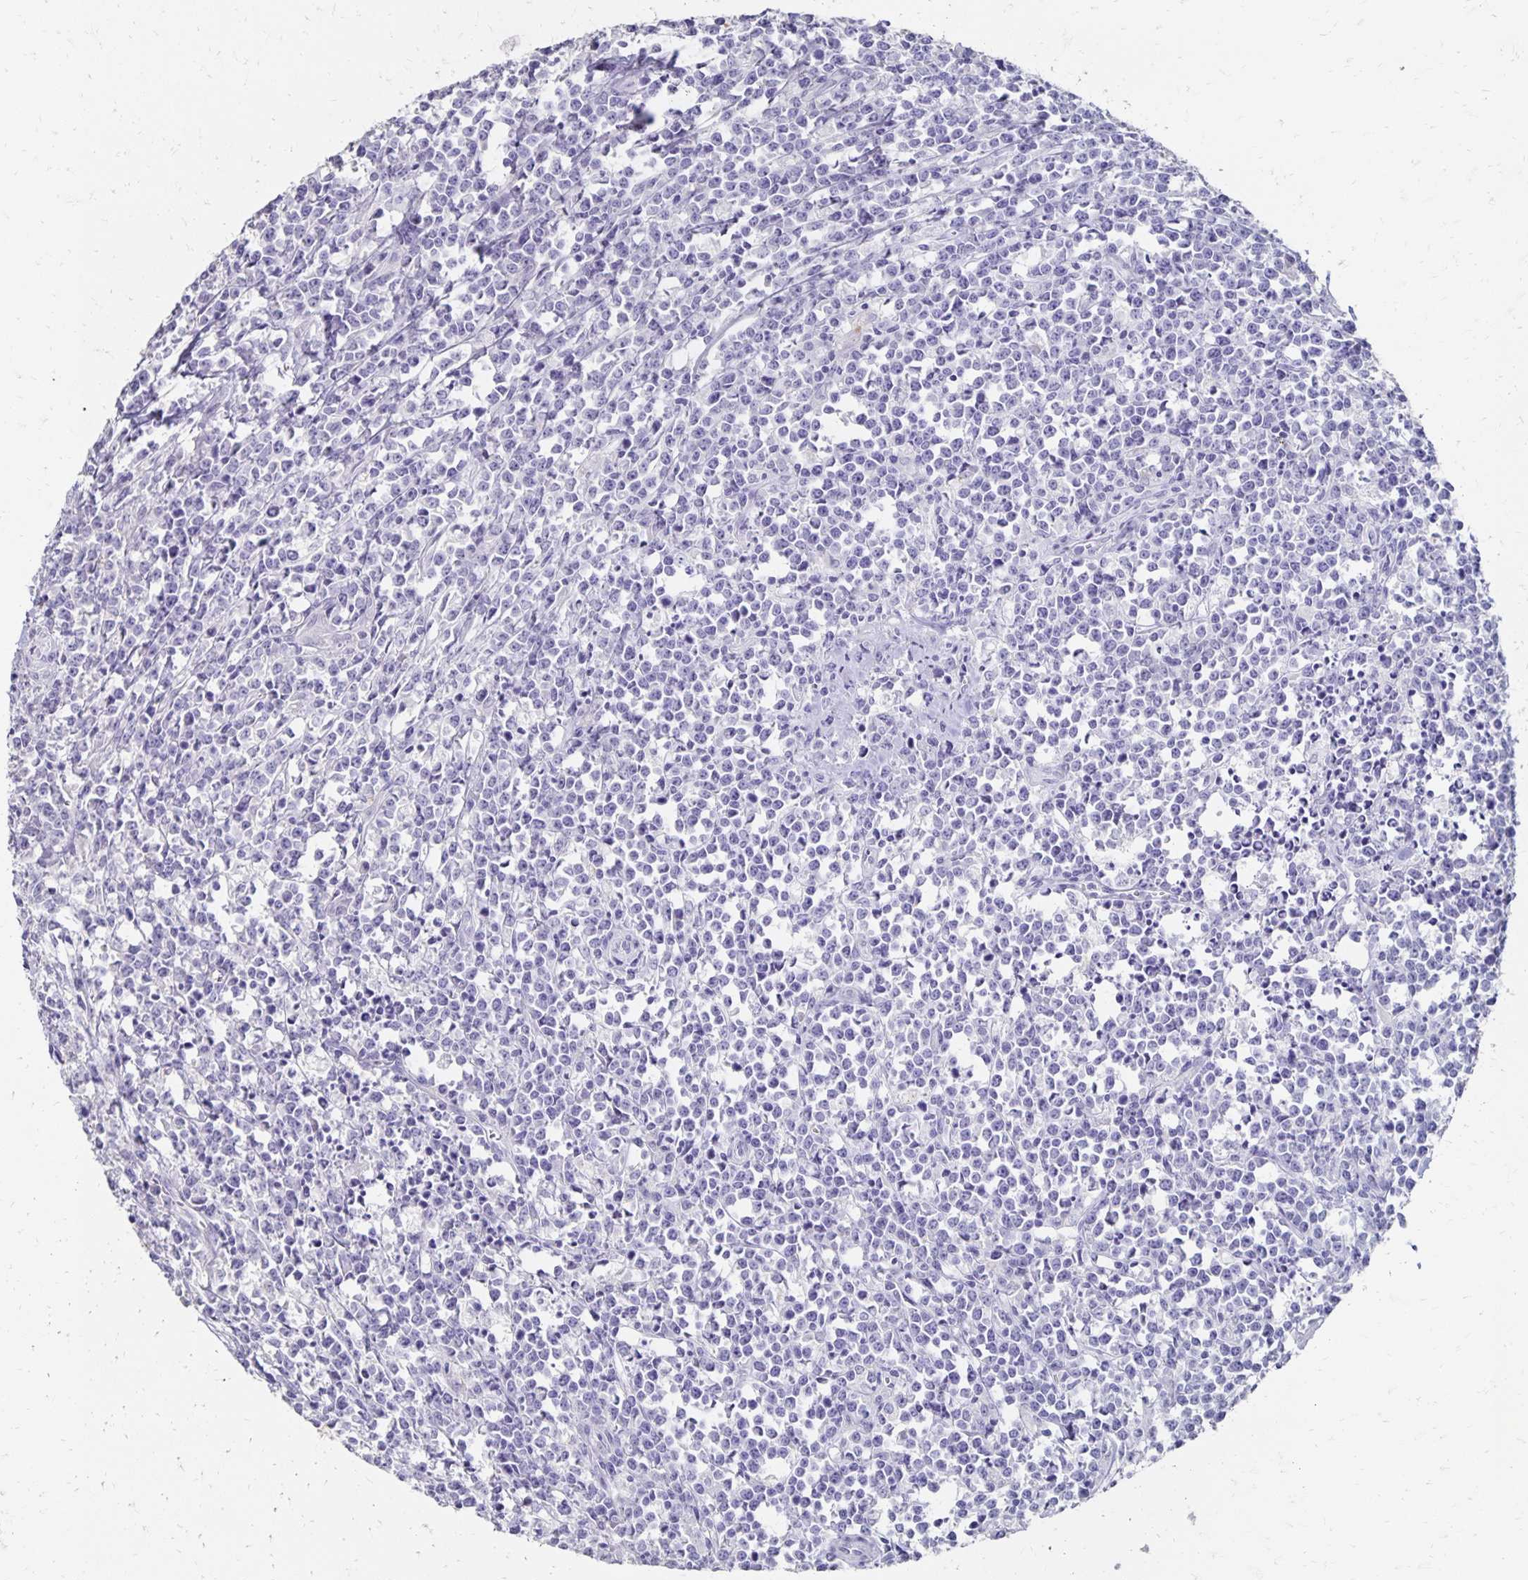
{"staining": {"intensity": "negative", "quantity": "none", "location": "none"}, "tissue": "lymphoma", "cell_type": "Tumor cells", "image_type": "cancer", "snomed": [{"axis": "morphology", "description": "Malignant lymphoma, non-Hodgkin's type, High grade"}, {"axis": "topography", "description": "Small intestine"}], "caption": "Tumor cells show no significant protein expression in lymphoma.", "gene": "DYNLT4", "patient": {"sex": "female", "age": 56}}